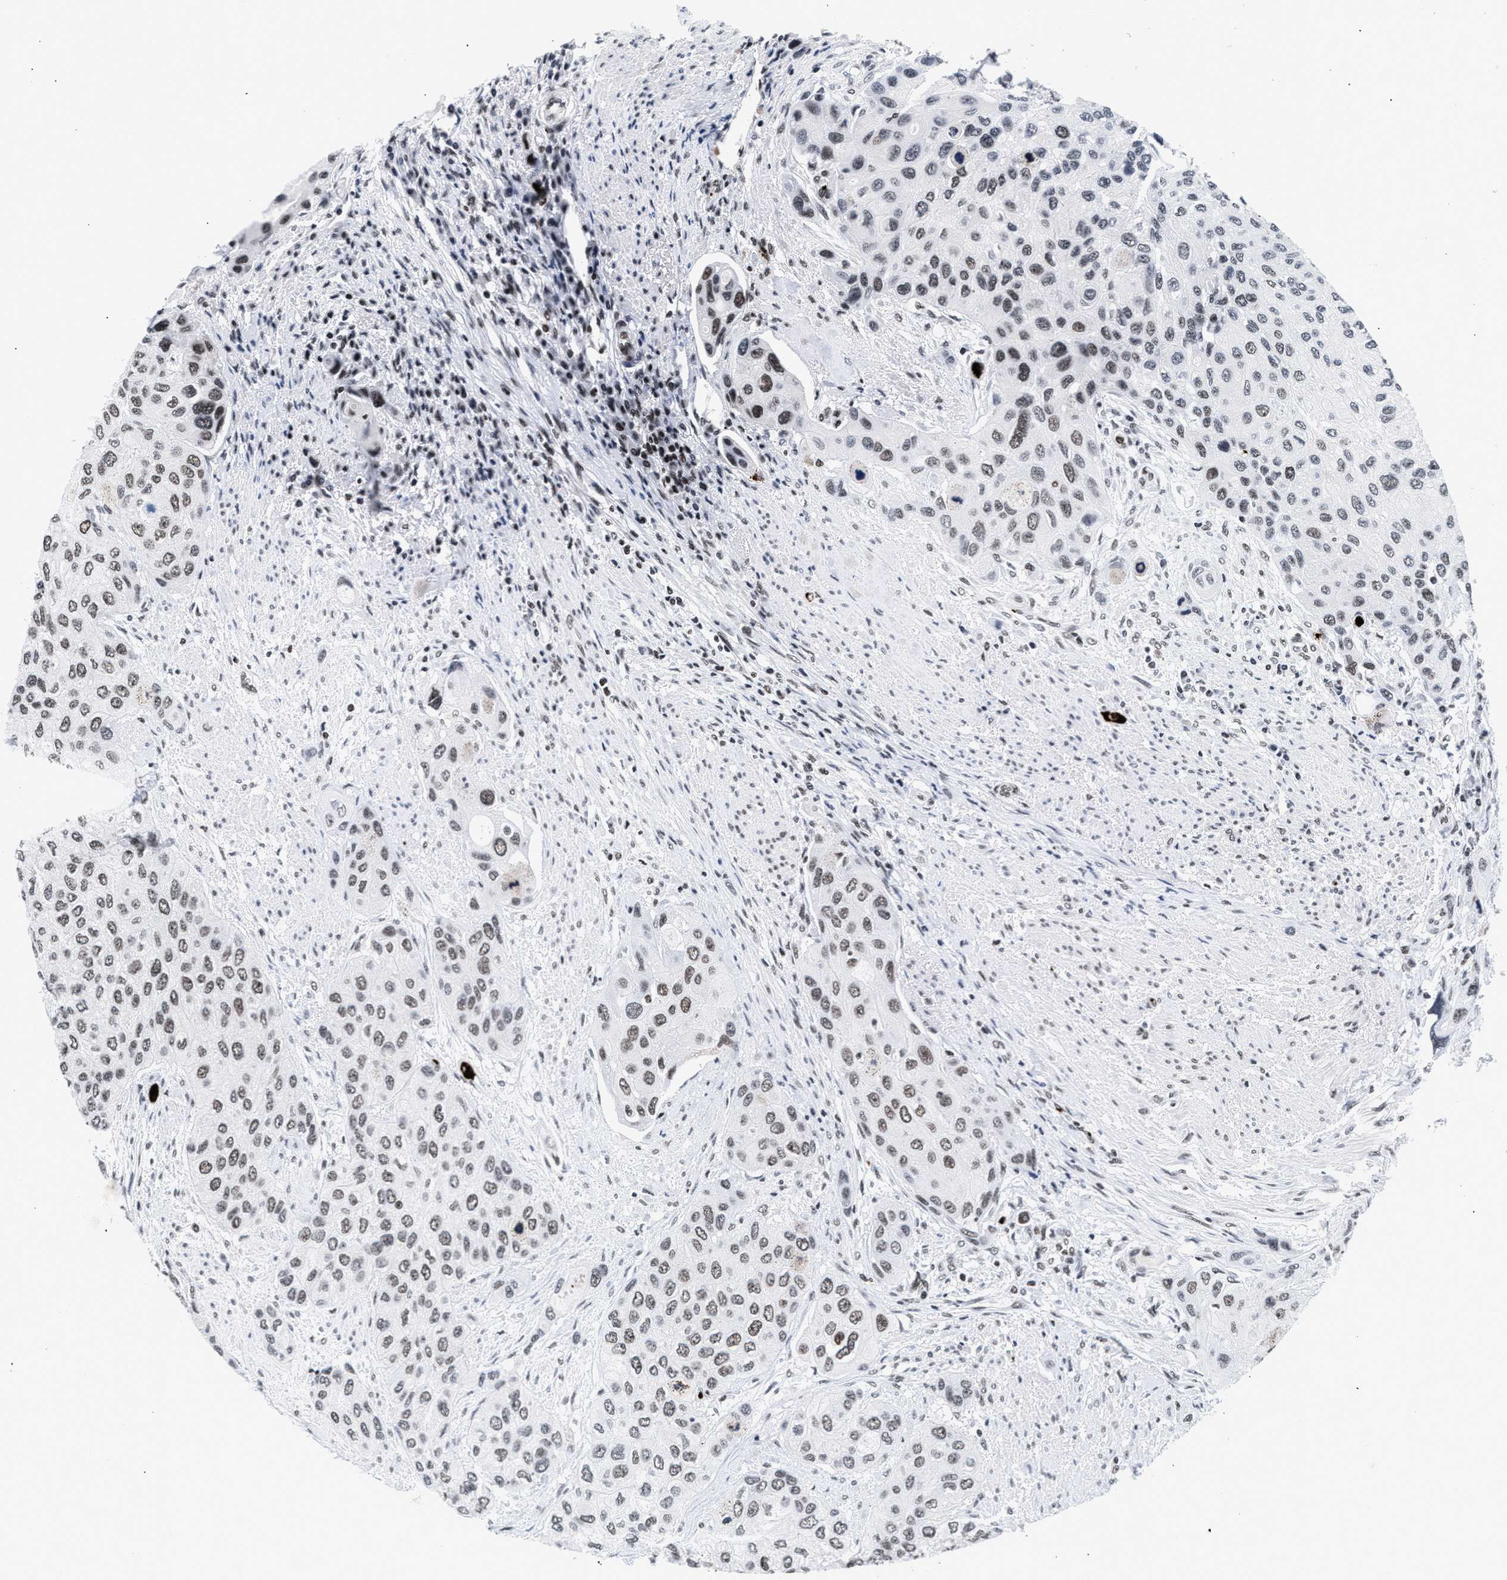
{"staining": {"intensity": "weak", "quantity": "<25%", "location": "nuclear"}, "tissue": "urothelial cancer", "cell_type": "Tumor cells", "image_type": "cancer", "snomed": [{"axis": "morphology", "description": "Urothelial carcinoma, High grade"}, {"axis": "topography", "description": "Urinary bladder"}], "caption": "Photomicrograph shows no protein staining in tumor cells of urothelial cancer tissue. (Stains: DAB IHC with hematoxylin counter stain, Microscopy: brightfield microscopy at high magnification).", "gene": "RAD21", "patient": {"sex": "female", "age": 56}}